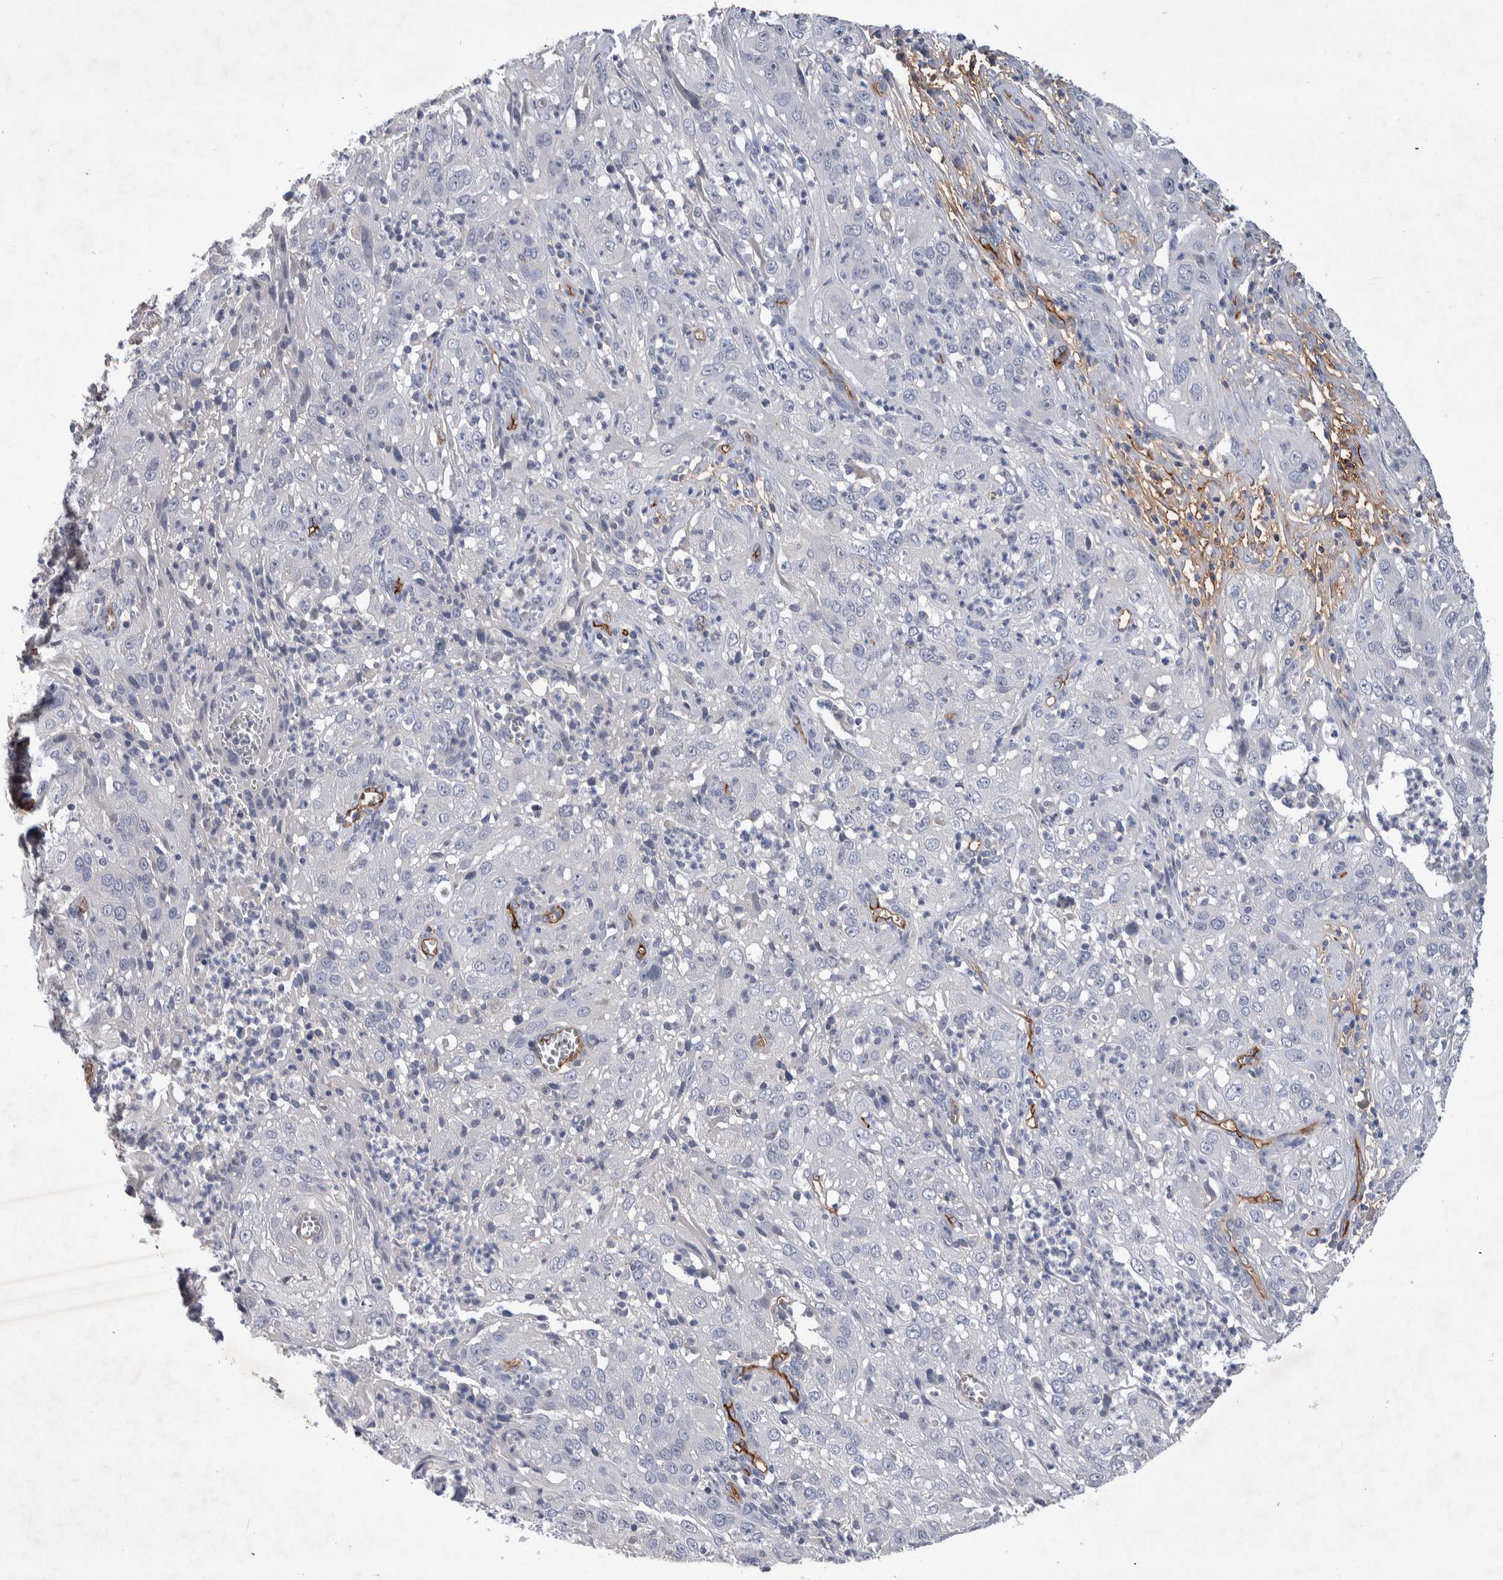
{"staining": {"intensity": "negative", "quantity": "none", "location": "none"}, "tissue": "cervical cancer", "cell_type": "Tumor cells", "image_type": "cancer", "snomed": [{"axis": "morphology", "description": "Squamous cell carcinoma, NOS"}, {"axis": "topography", "description": "Cervix"}], "caption": "An image of cervical squamous cell carcinoma stained for a protein demonstrates no brown staining in tumor cells. Nuclei are stained in blue.", "gene": "CEP131", "patient": {"sex": "female", "age": 32}}